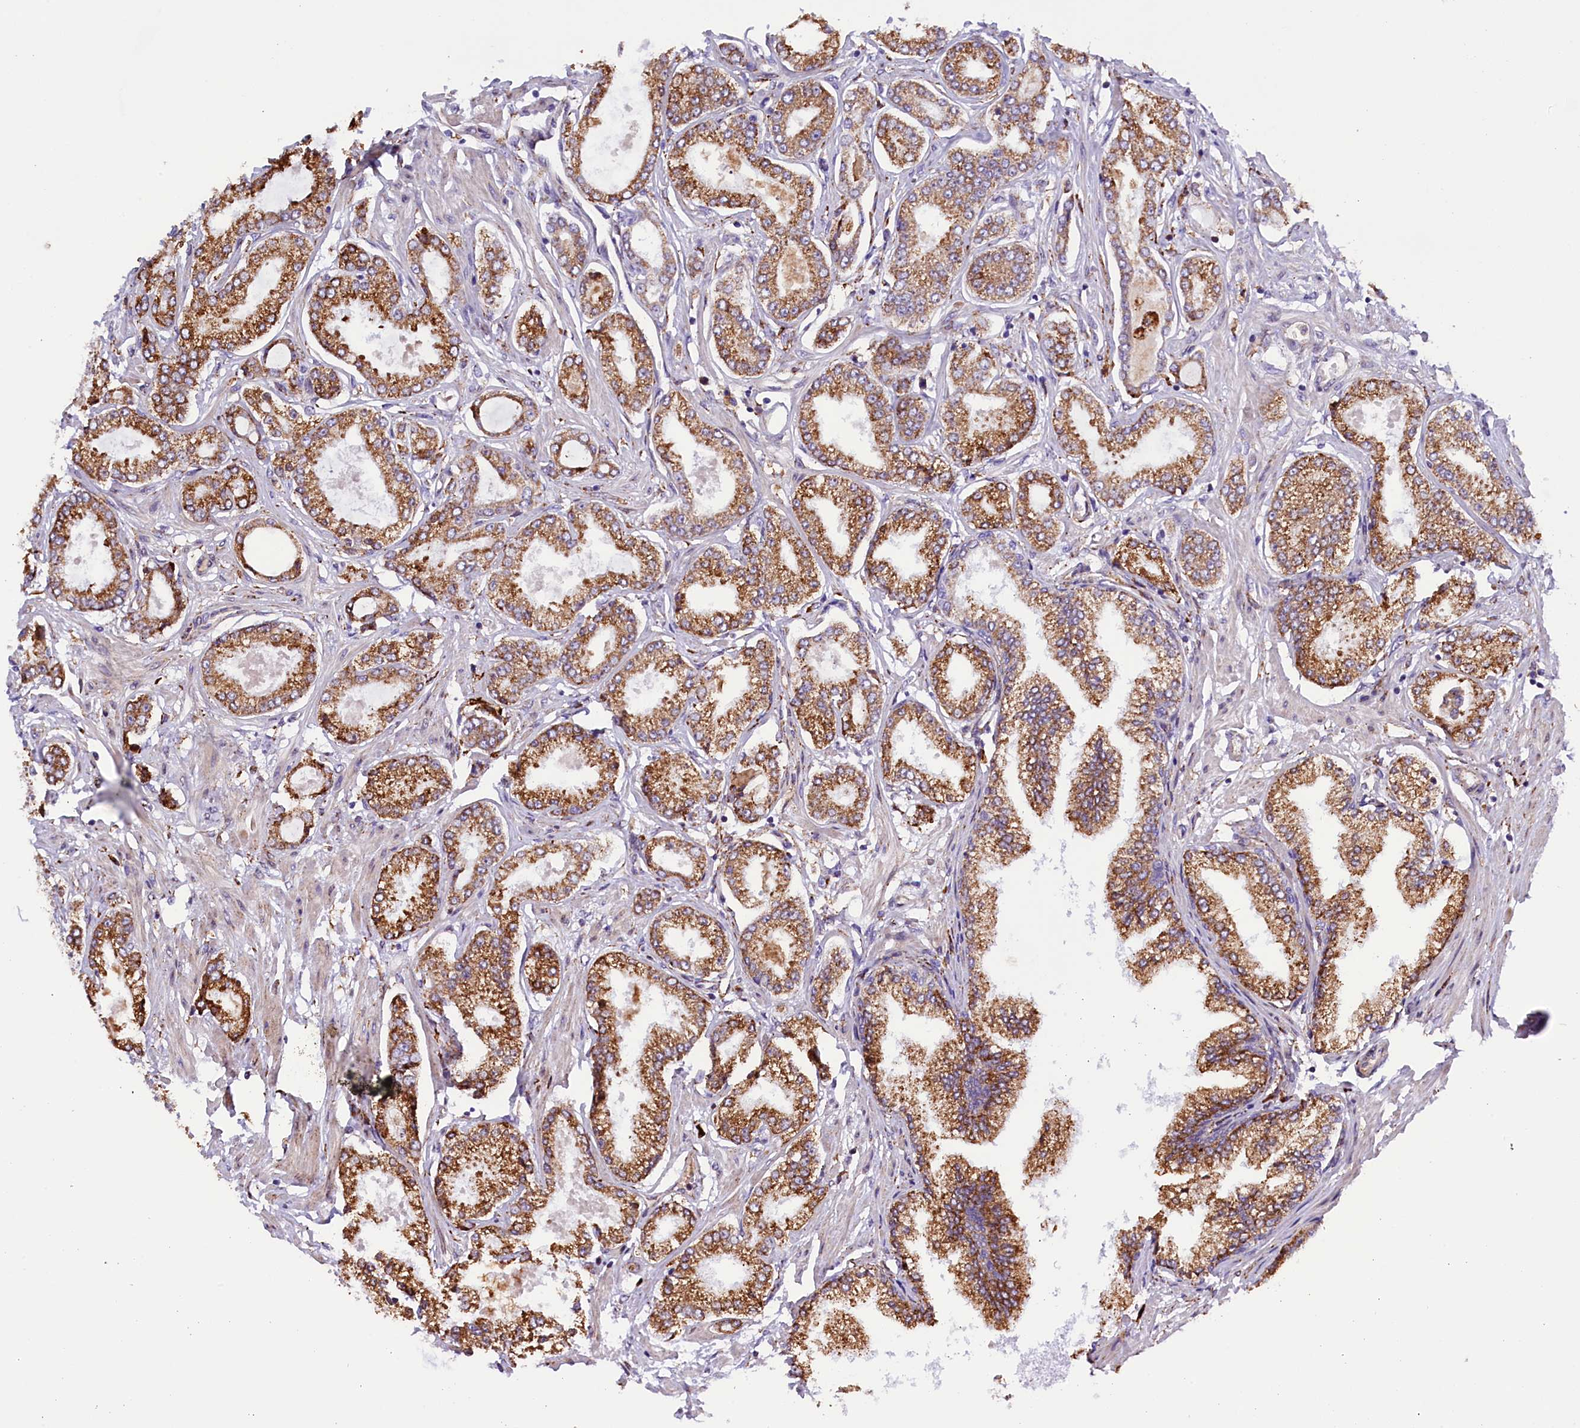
{"staining": {"intensity": "moderate", "quantity": ">75%", "location": "cytoplasmic/membranous"}, "tissue": "prostate cancer", "cell_type": "Tumor cells", "image_type": "cancer", "snomed": [{"axis": "morphology", "description": "Adenocarcinoma, Low grade"}, {"axis": "topography", "description": "Prostate"}], "caption": "Protein analysis of prostate cancer tissue demonstrates moderate cytoplasmic/membranous positivity in about >75% of tumor cells.", "gene": "CMTR2", "patient": {"sex": "male", "age": 63}}